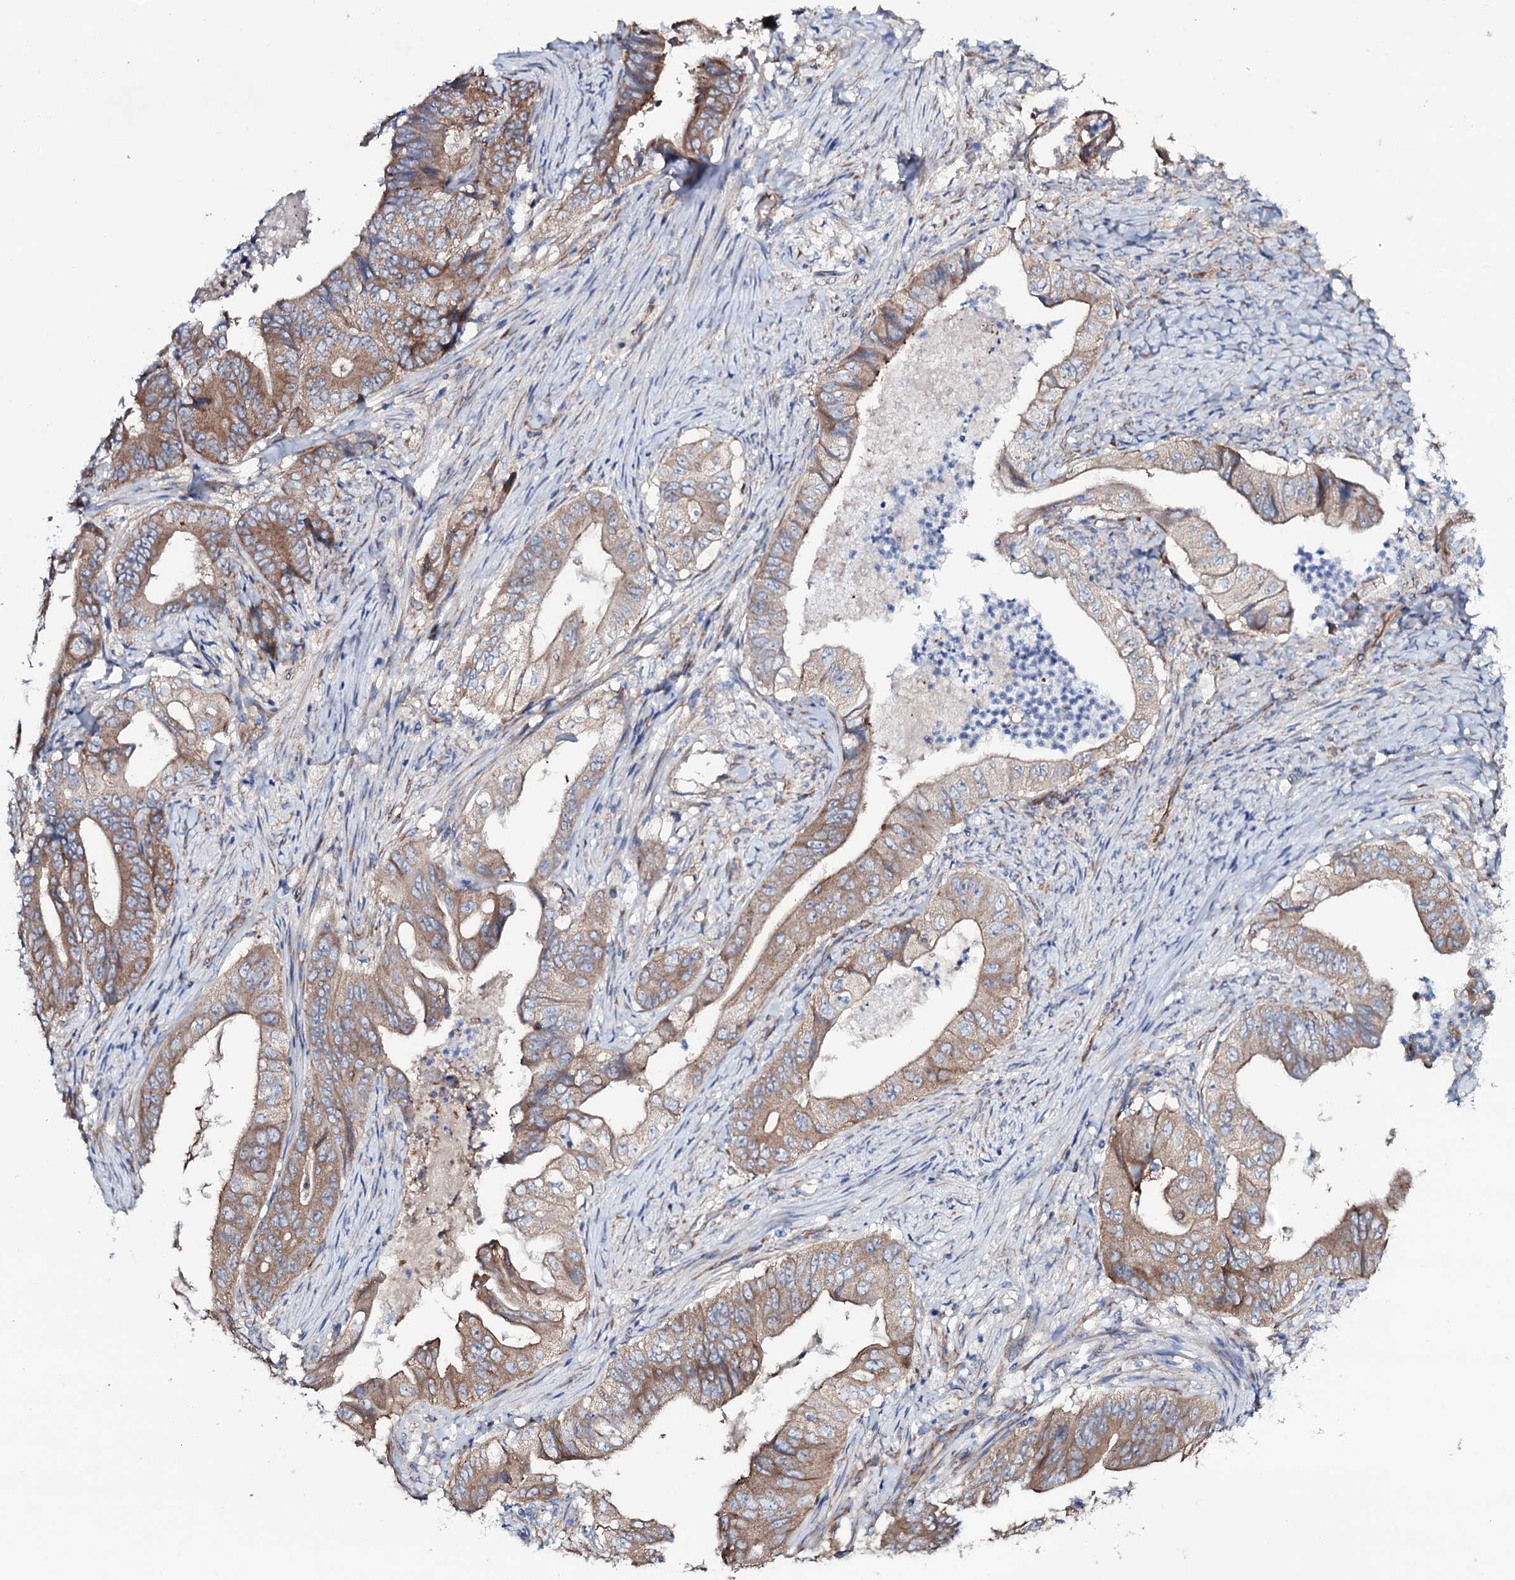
{"staining": {"intensity": "moderate", "quantity": ">75%", "location": "cytoplasmic/membranous"}, "tissue": "stomach cancer", "cell_type": "Tumor cells", "image_type": "cancer", "snomed": [{"axis": "morphology", "description": "Adenocarcinoma, NOS"}, {"axis": "topography", "description": "Stomach"}], "caption": "Human adenocarcinoma (stomach) stained for a protein (brown) demonstrates moderate cytoplasmic/membranous positive expression in approximately >75% of tumor cells.", "gene": "STARD13", "patient": {"sex": "female", "age": 73}}